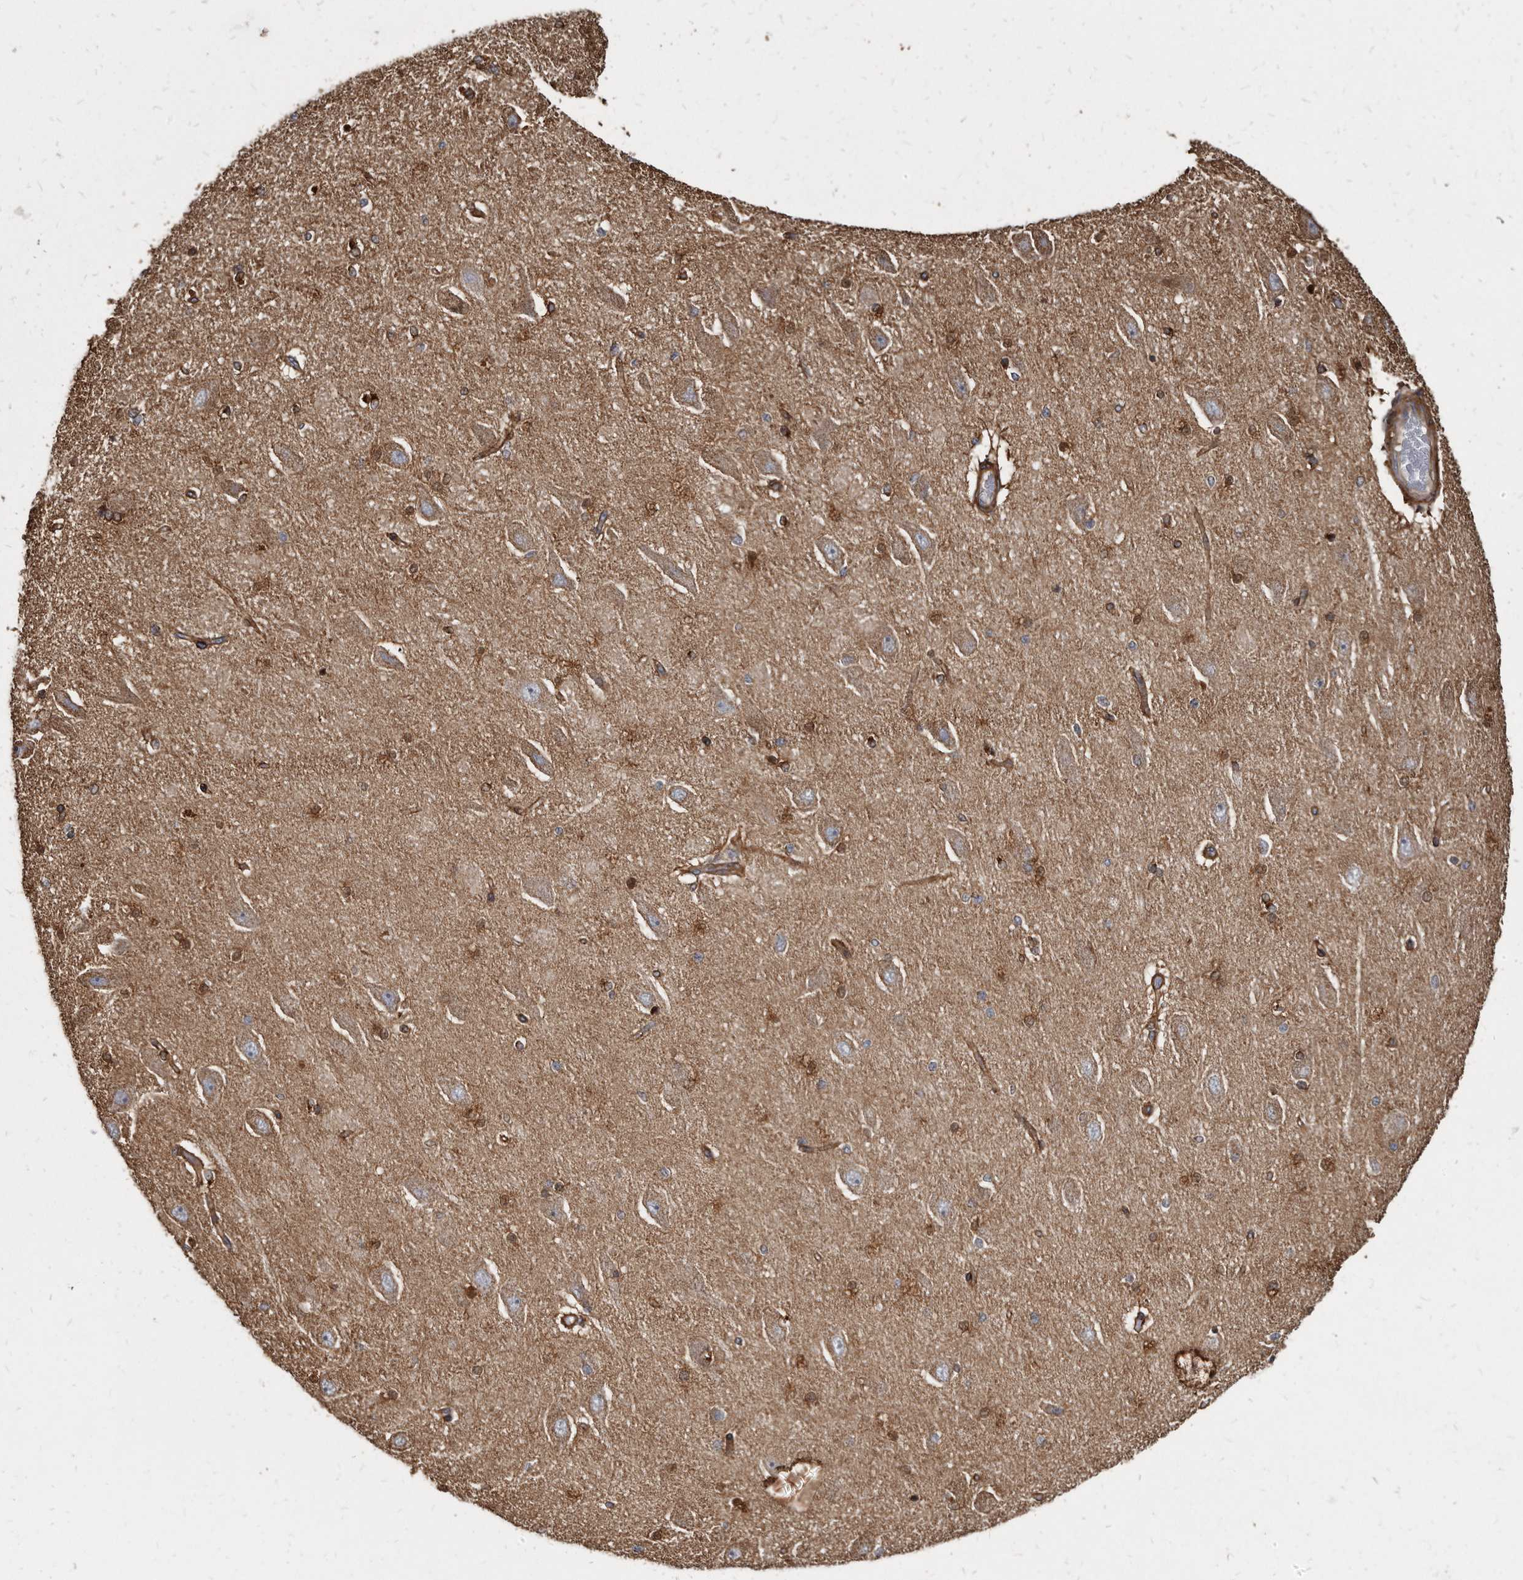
{"staining": {"intensity": "moderate", "quantity": "<25%", "location": "cytoplasmic/membranous"}, "tissue": "hippocampus", "cell_type": "Glial cells", "image_type": "normal", "snomed": [{"axis": "morphology", "description": "Normal tissue, NOS"}, {"axis": "topography", "description": "Hippocampus"}], "caption": "A brown stain labels moderate cytoplasmic/membranous staining of a protein in glial cells of unremarkable human hippocampus. (DAB (3,3'-diaminobenzidine) IHC, brown staining for protein, blue staining for nuclei).", "gene": "KCTD20", "patient": {"sex": "female", "age": 54}}